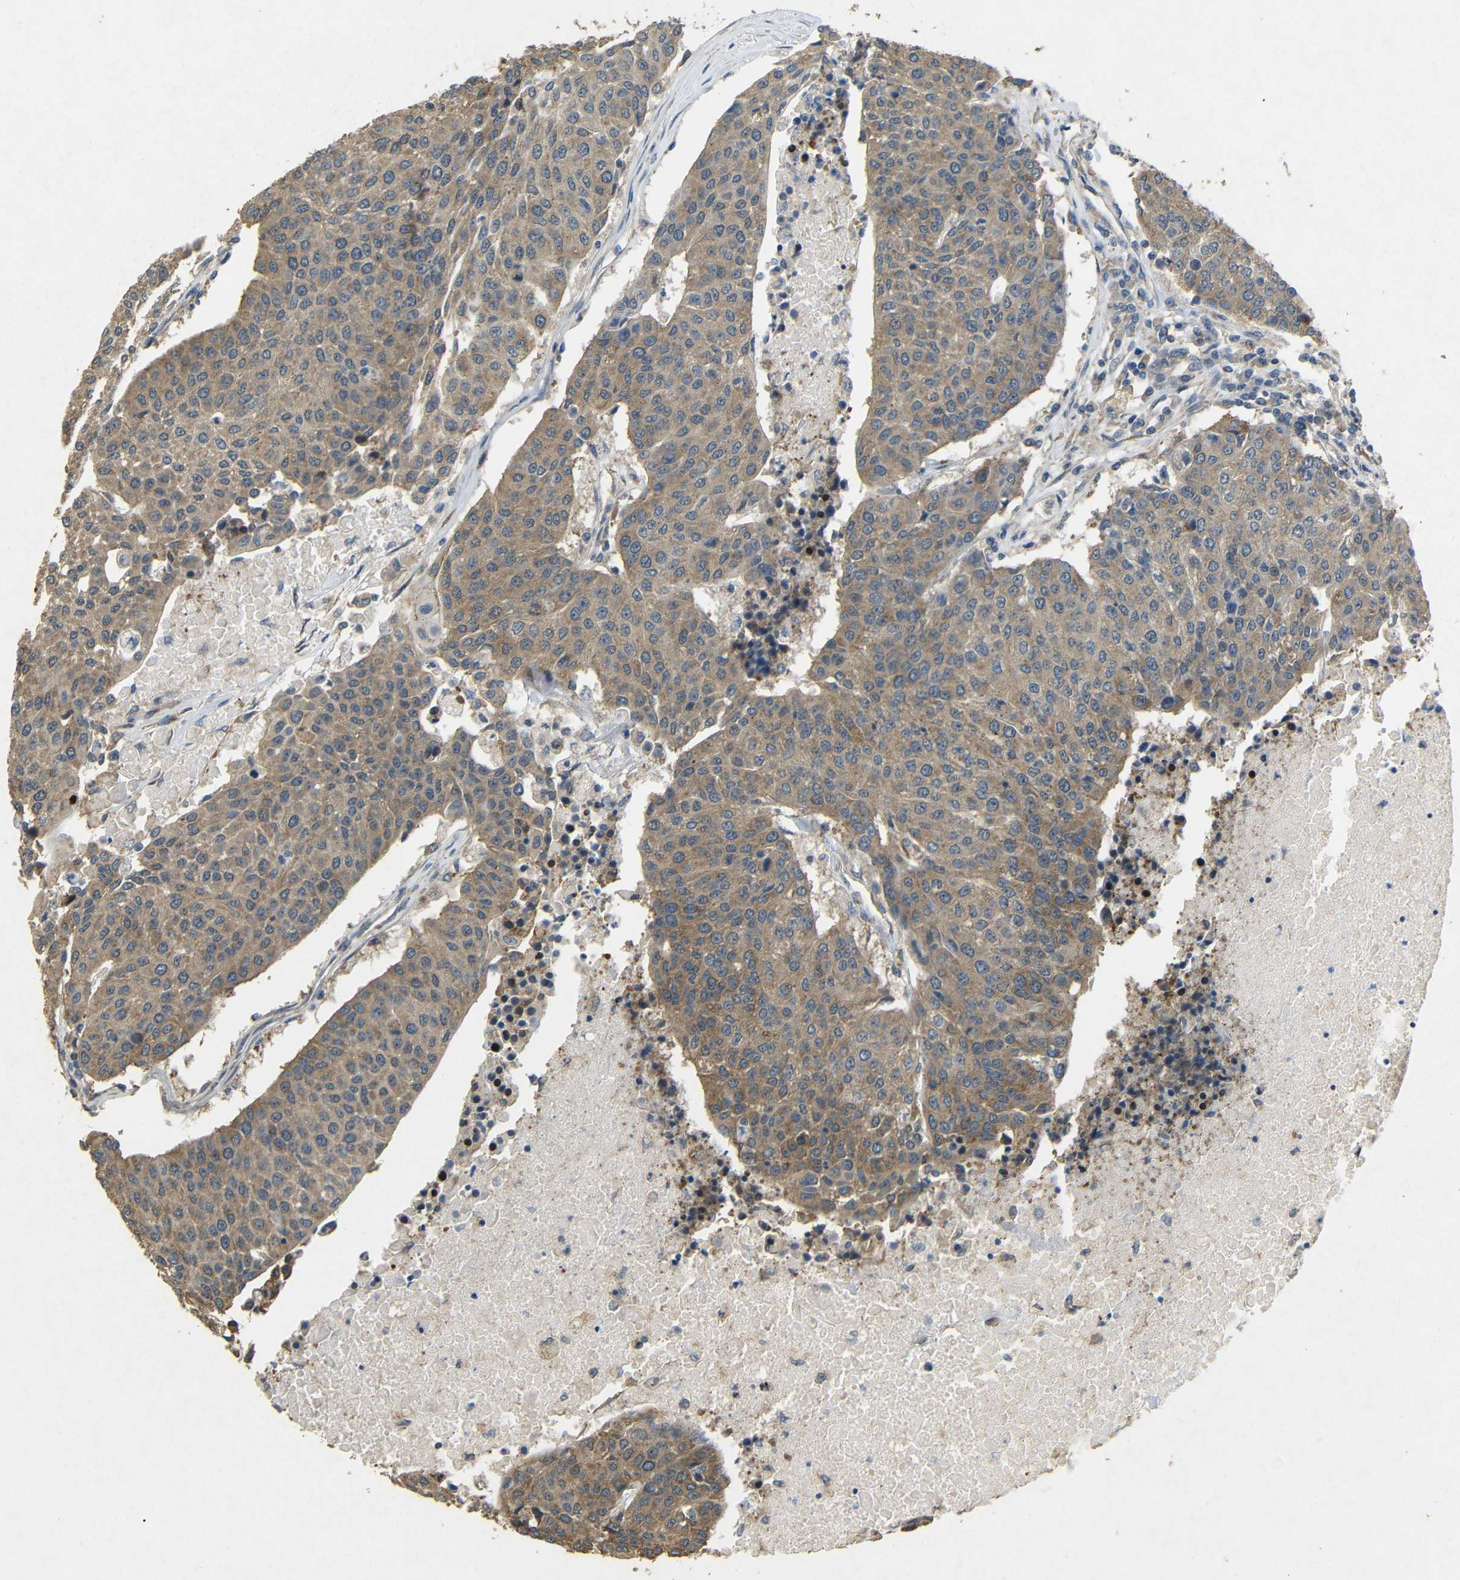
{"staining": {"intensity": "moderate", "quantity": ">75%", "location": "cytoplasmic/membranous"}, "tissue": "urothelial cancer", "cell_type": "Tumor cells", "image_type": "cancer", "snomed": [{"axis": "morphology", "description": "Urothelial carcinoma, High grade"}, {"axis": "topography", "description": "Urinary bladder"}], "caption": "A medium amount of moderate cytoplasmic/membranous expression is present in approximately >75% of tumor cells in high-grade urothelial carcinoma tissue.", "gene": "BNIP3", "patient": {"sex": "female", "age": 85}}